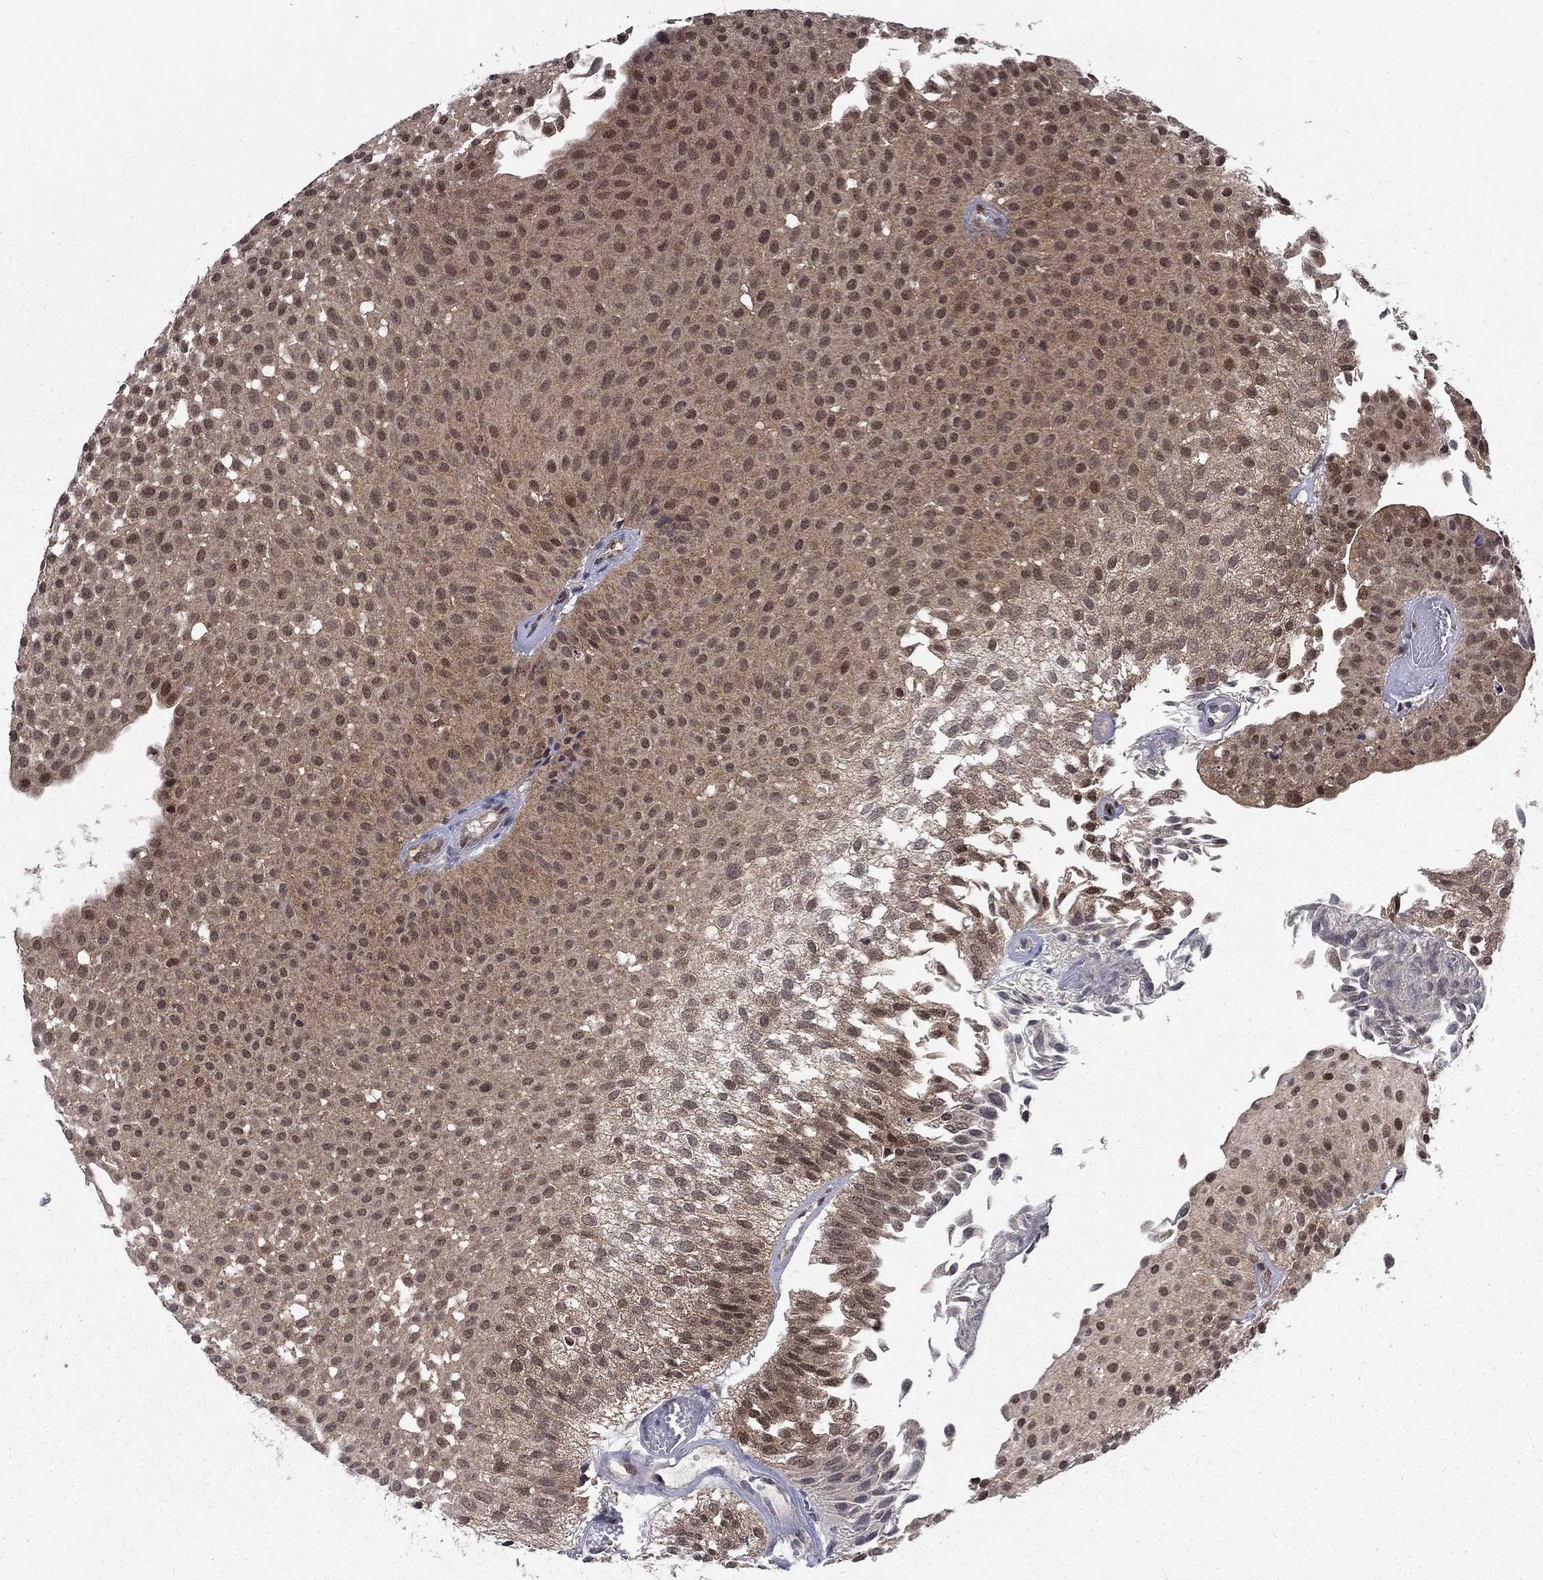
{"staining": {"intensity": "weak", "quantity": "25%-75%", "location": "cytoplasmic/membranous,nuclear"}, "tissue": "urothelial cancer", "cell_type": "Tumor cells", "image_type": "cancer", "snomed": [{"axis": "morphology", "description": "Urothelial carcinoma, Low grade"}, {"axis": "topography", "description": "Urinary bladder"}], "caption": "Protein expression by immunohistochemistry (IHC) reveals weak cytoplasmic/membranous and nuclear staining in approximately 25%-75% of tumor cells in urothelial cancer.", "gene": "DNAJA1", "patient": {"sex": "male", "age": 64}}